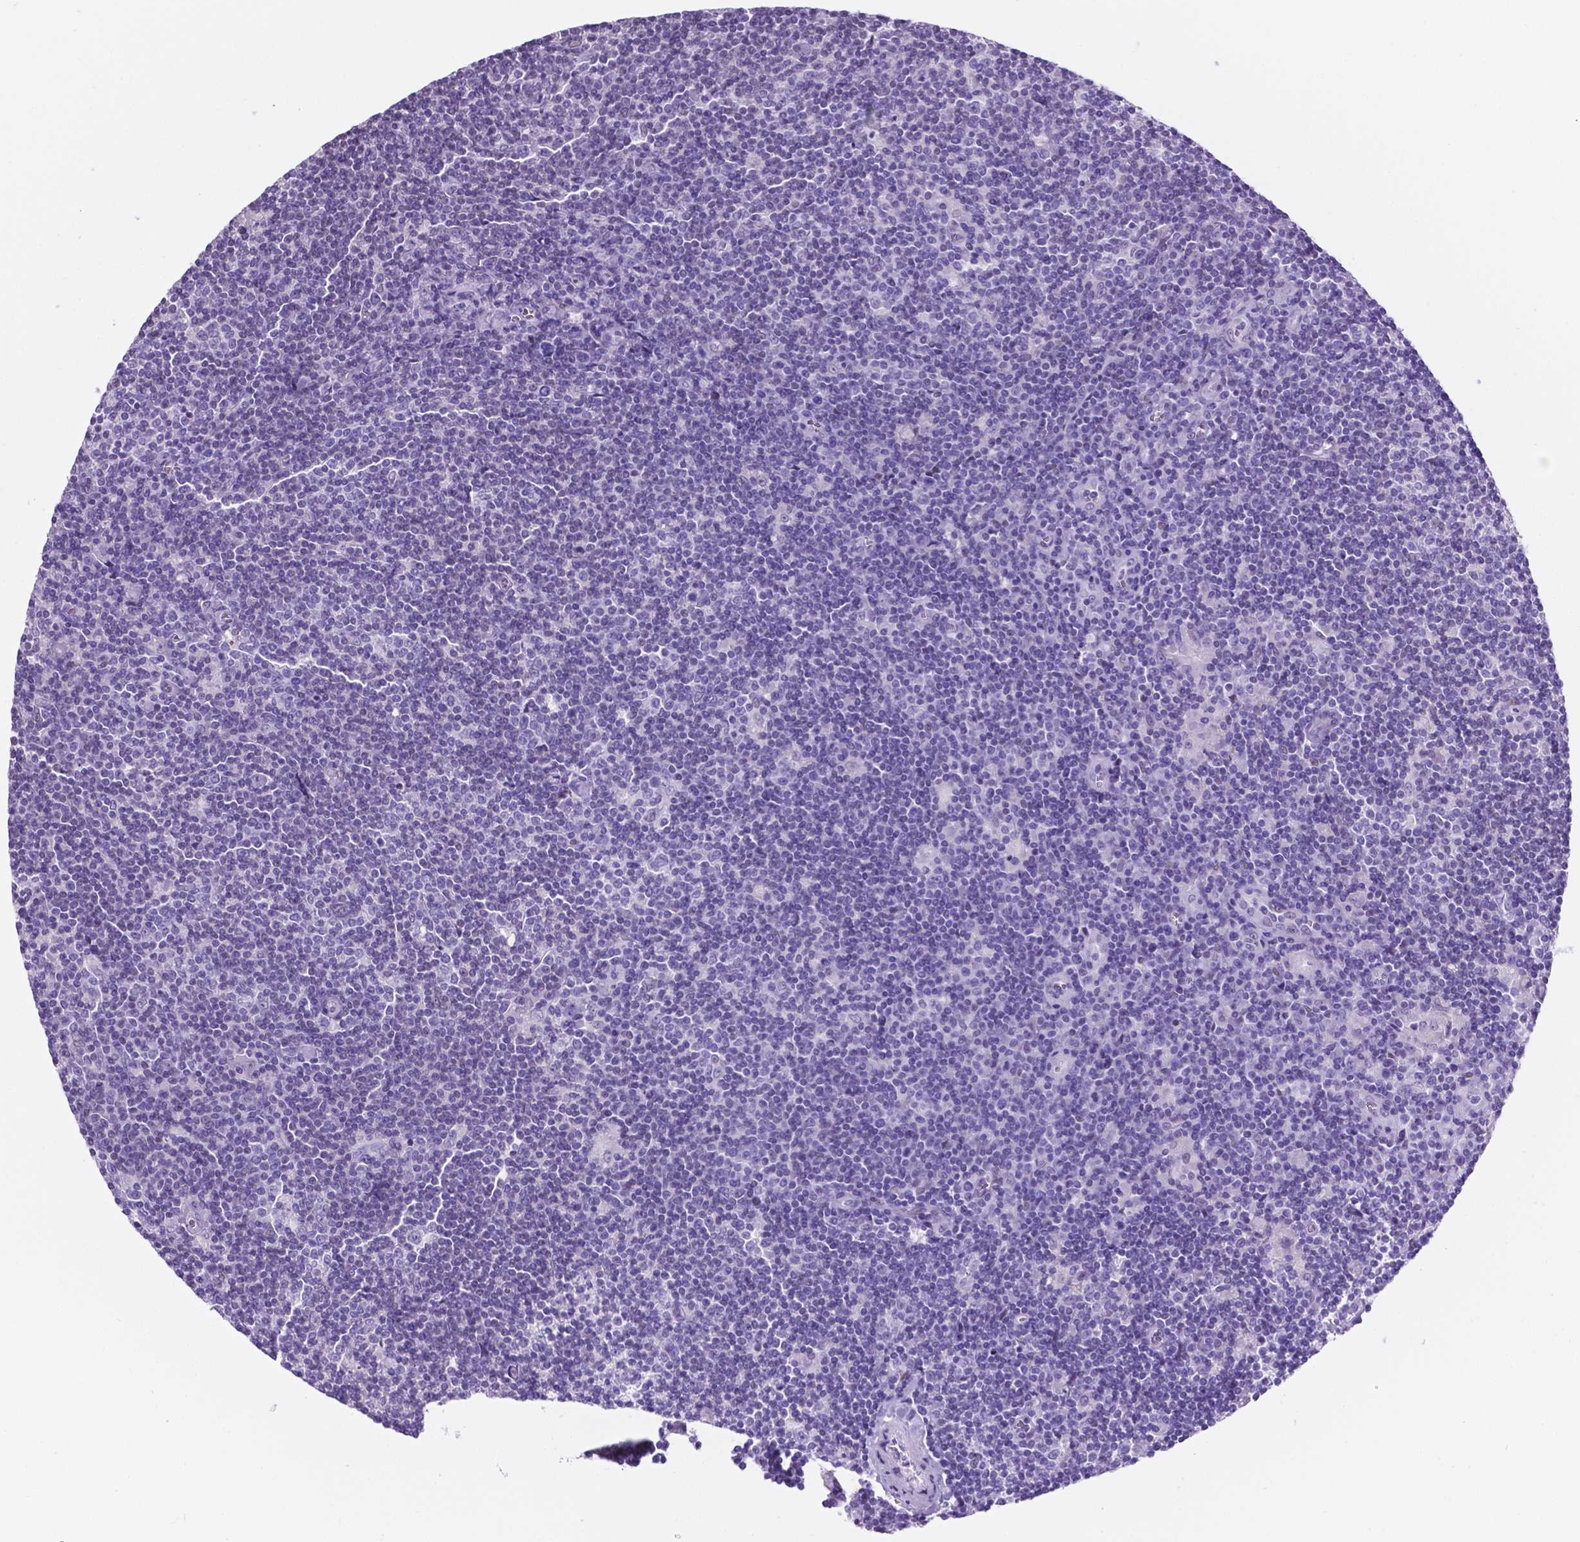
{"staining": {"intensity": "negative", "quantity": "none", "location": "none"}, "tissue": "lymphoma", "cell_type": "Tumor cells", "image_type": "cancer", "snomed": [{"axis": "morphology", "description": "Hodgkin's disease, NOS"}, {"axis": "topography", "description": "Lymph node"}], "caption": "IHC of Hodgkin's disease demonstrates no positivity in tumor cells.", "gene": "TMEM210", "patient": {"sex": "male", "age": 40}}